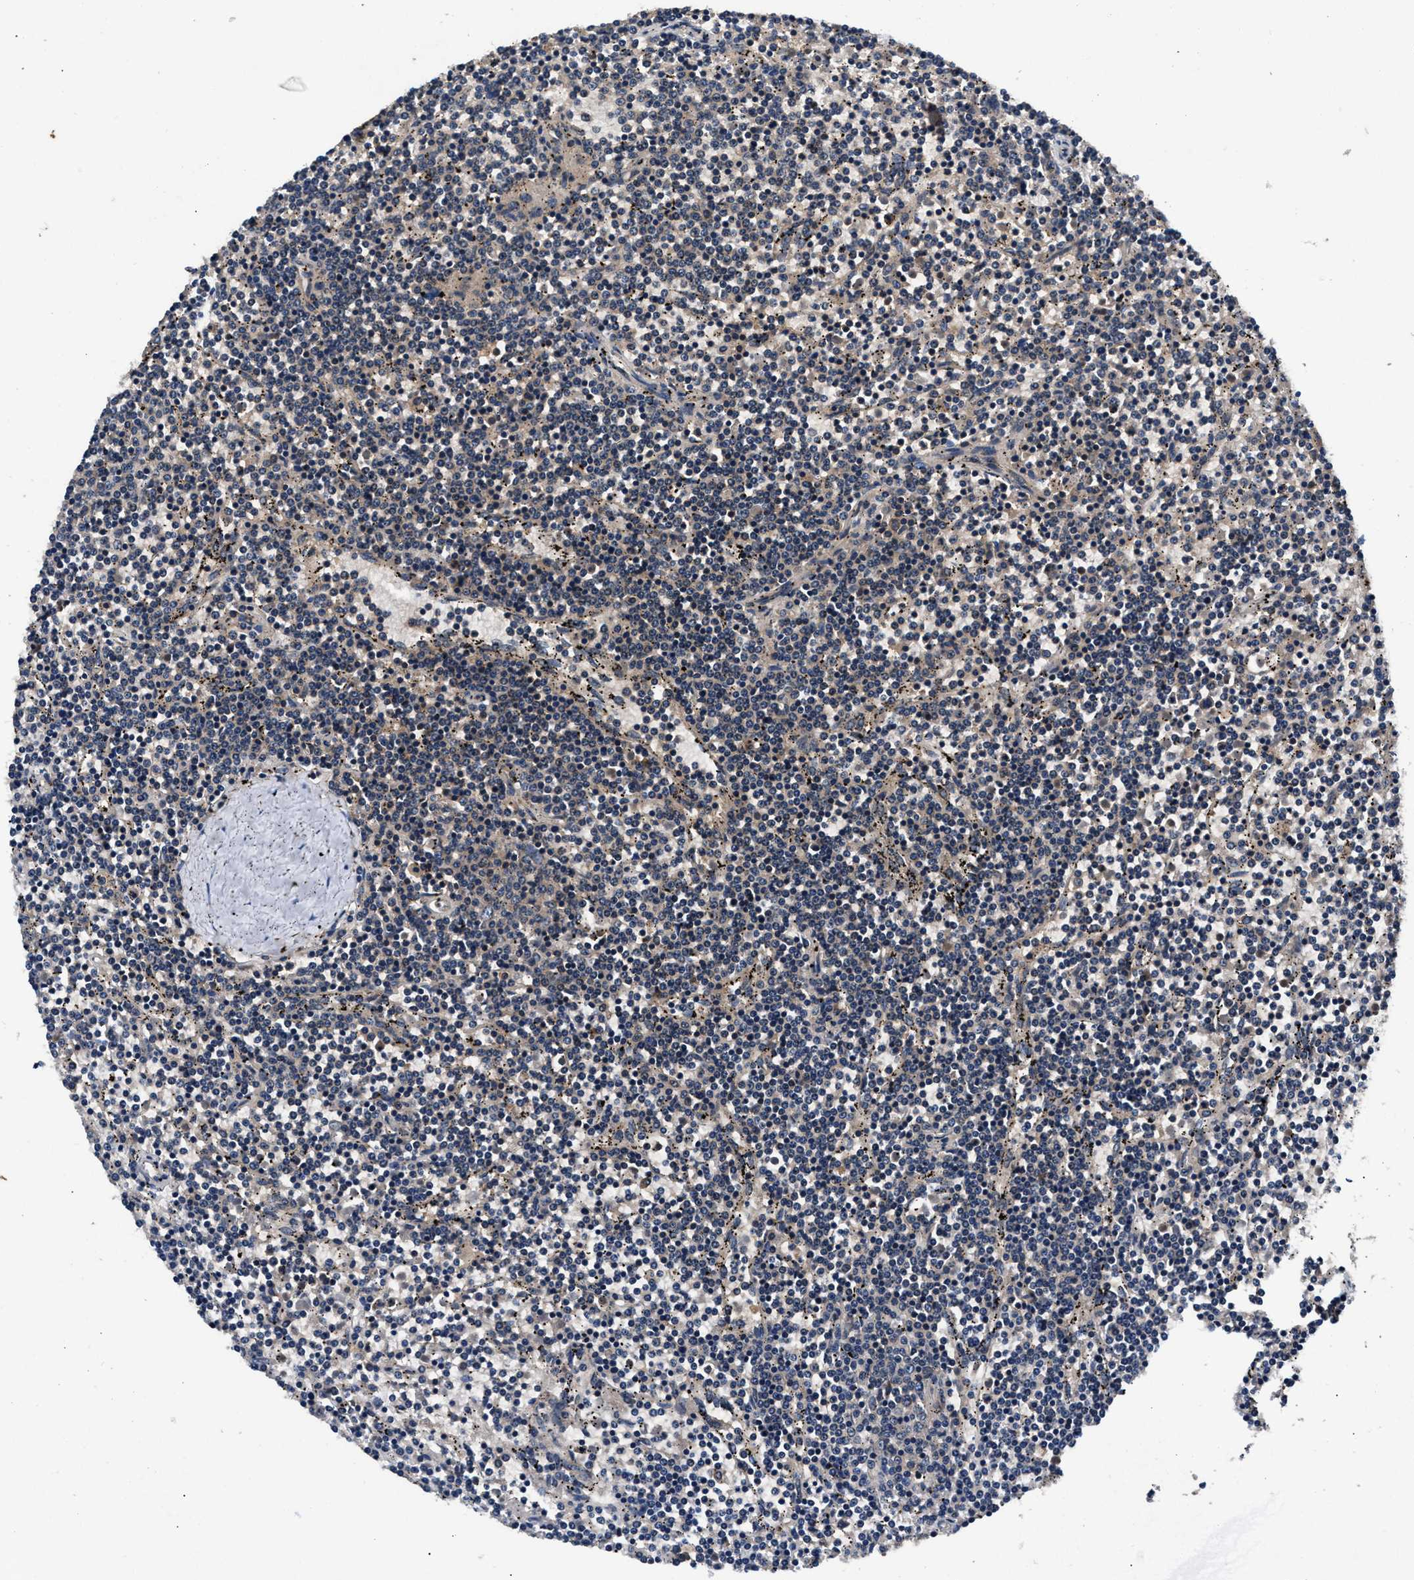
{"staining": {"intensity": "moderate", "quantity": "<25%", "location": "cytoplasmic/membranous"}, "tissue": "lymphoma", "cell_type": "Tumor cells", "image_type": "cancer", "snomed": [{"axis": "morphology", "description": "Malignant lymphoma, non-Hodgkin's type, Low grade"}, {"axis": "topography", "description": "Spleen"}], "caption": "The photomicrograph exhibits a brown stain indicating the presence of a protein in the cytoplasmic/membranous of tumor cells in low-grade malignant lymphoma, non-Hodgkin's type. The staining was performed using DAB (3,3'-diaminobenzidine), with brown indicating positive protein expression. Nuclei are stained blue with hematoxylin.", "gene": "IMMT", "patient": {"sex": "female", "age": 50}}